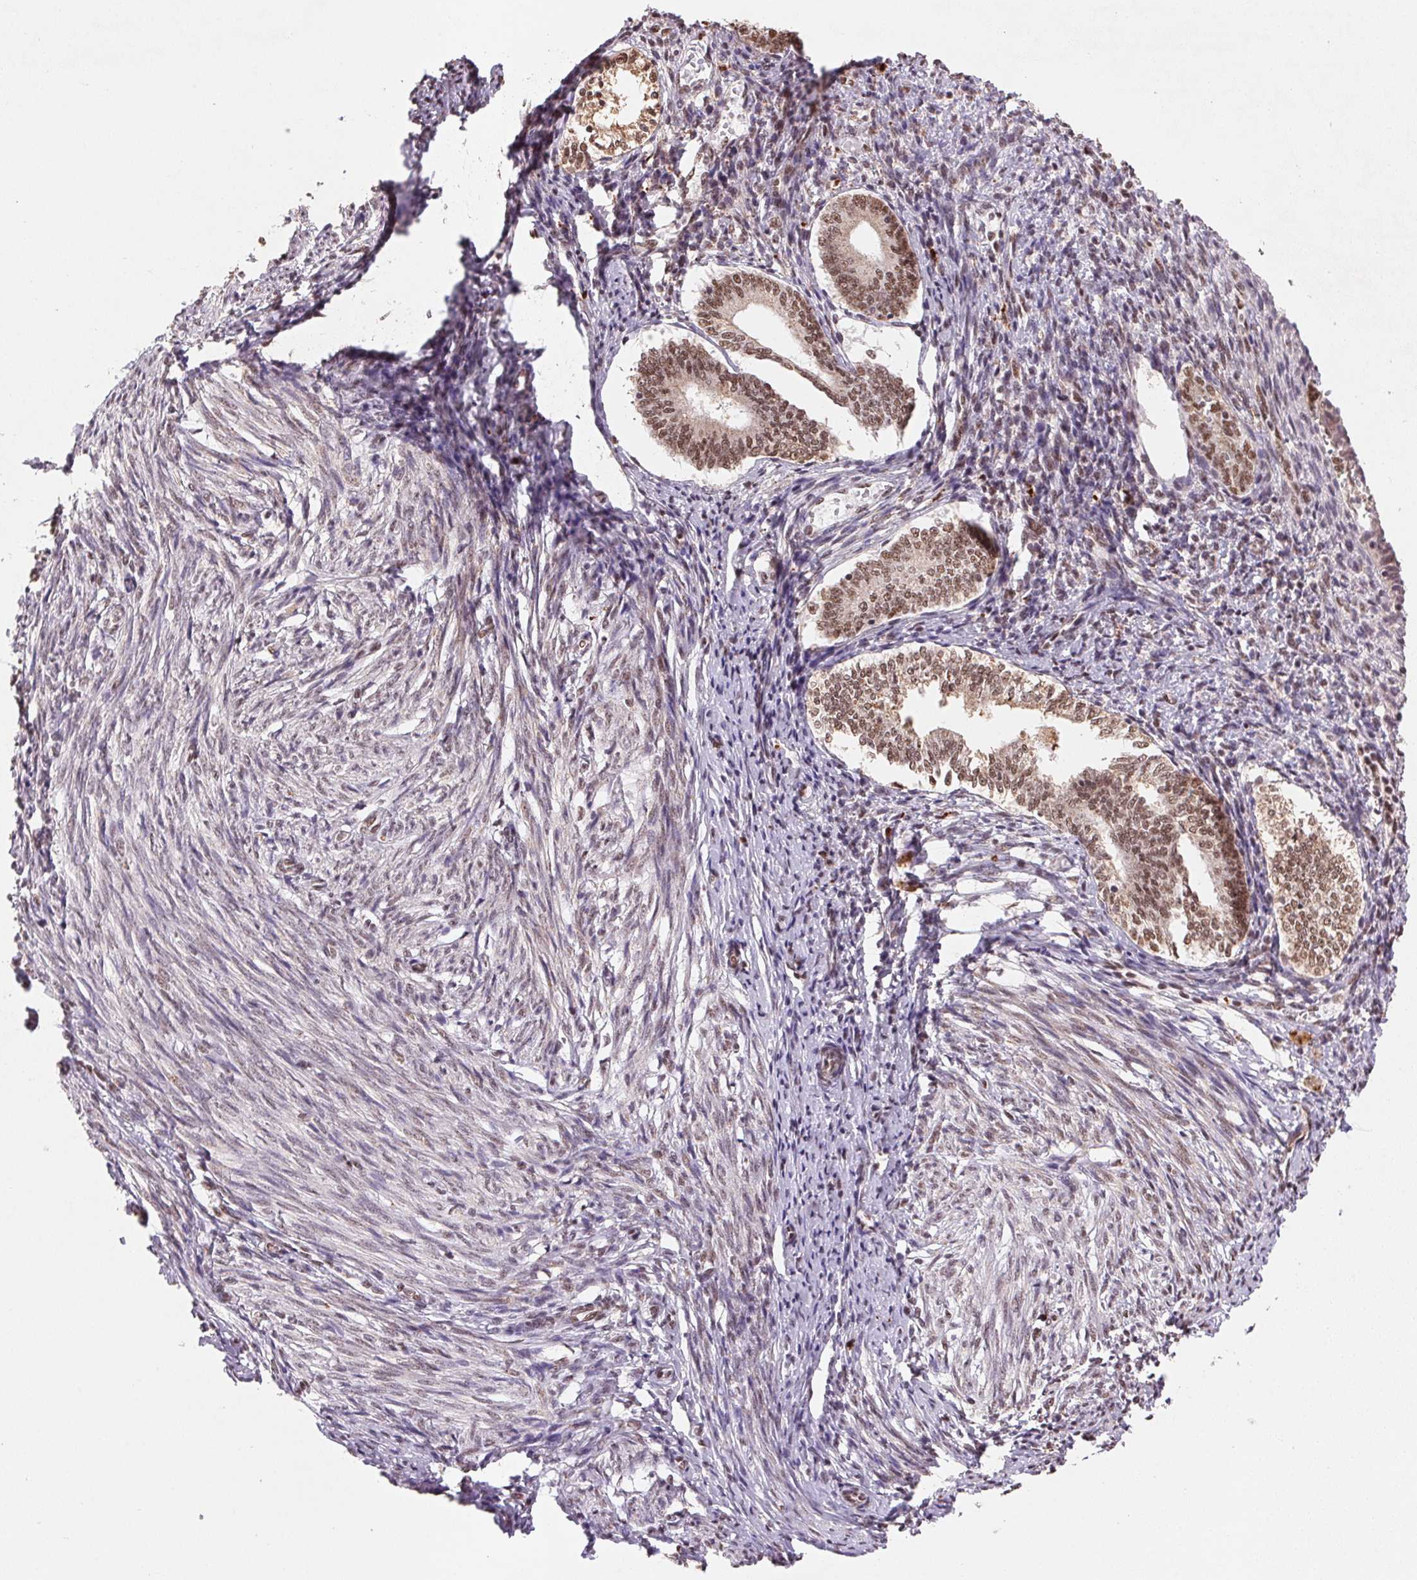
{"staining": {"intensity": "moderate", "quantity": ">75%", "location": "nuclear"}, "tissue": "endometrium", "cell_type": "Cells in endometrial stroma", "image_type": "normal", "snomed": [{"axis": "morphology", "description": "Normal tissue, NOS"}, {"axis": "topography", "description": "Endometrium"}], "caption": "Immunohistochemical staining of normal human endometrium demonstrates medium levels of moderate nuclear positivity in about >75% of cells in endometrial stroma. (Stains: DAB in brown, nuclei in blue, Microscopy: brightfield microscopy at high magnification).", "gene": "SNRPG", "patient": {"sex": "female", "age": 50}}